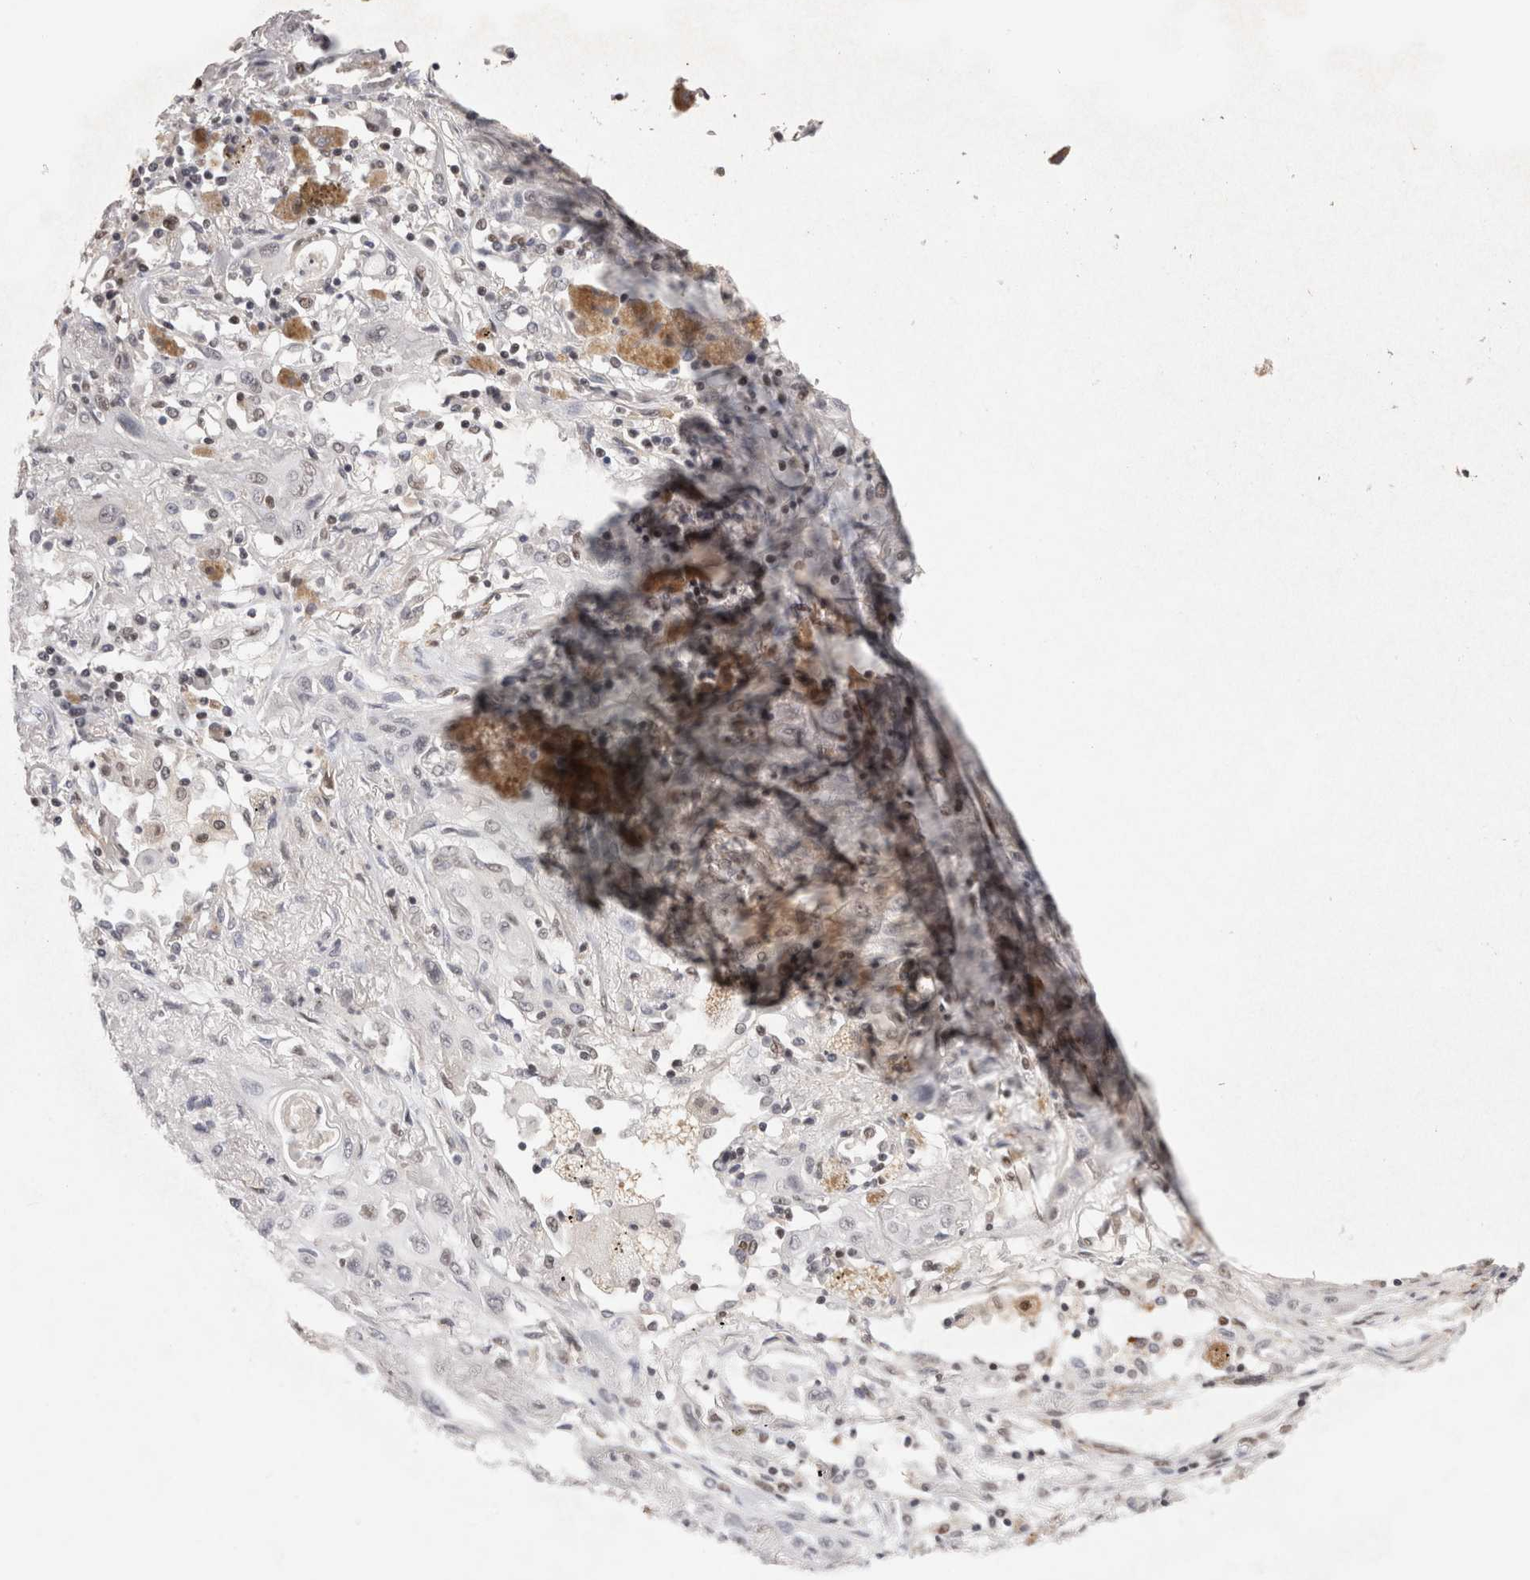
{"staining": {"intensity": "negative", "quantity": "none", "location": "none"}, "tissue": "lung cancer", "cell_type": "Tumor cells", "image_type": "cancer", "snomed": [{"axis": "morphology", "description": "Squamous cell carcinoma, NOS"}, {"axis": "topography", "description": "Lung"}], "caption": "Immunohistochemistry (IHC) photomicrograph of human squamous cell carcinoma (lung) stained for a protein (brown), which shows no staining in tumor cells.", "gene": "ZNF830", "patient": {"sex": "female", "age": 47}}